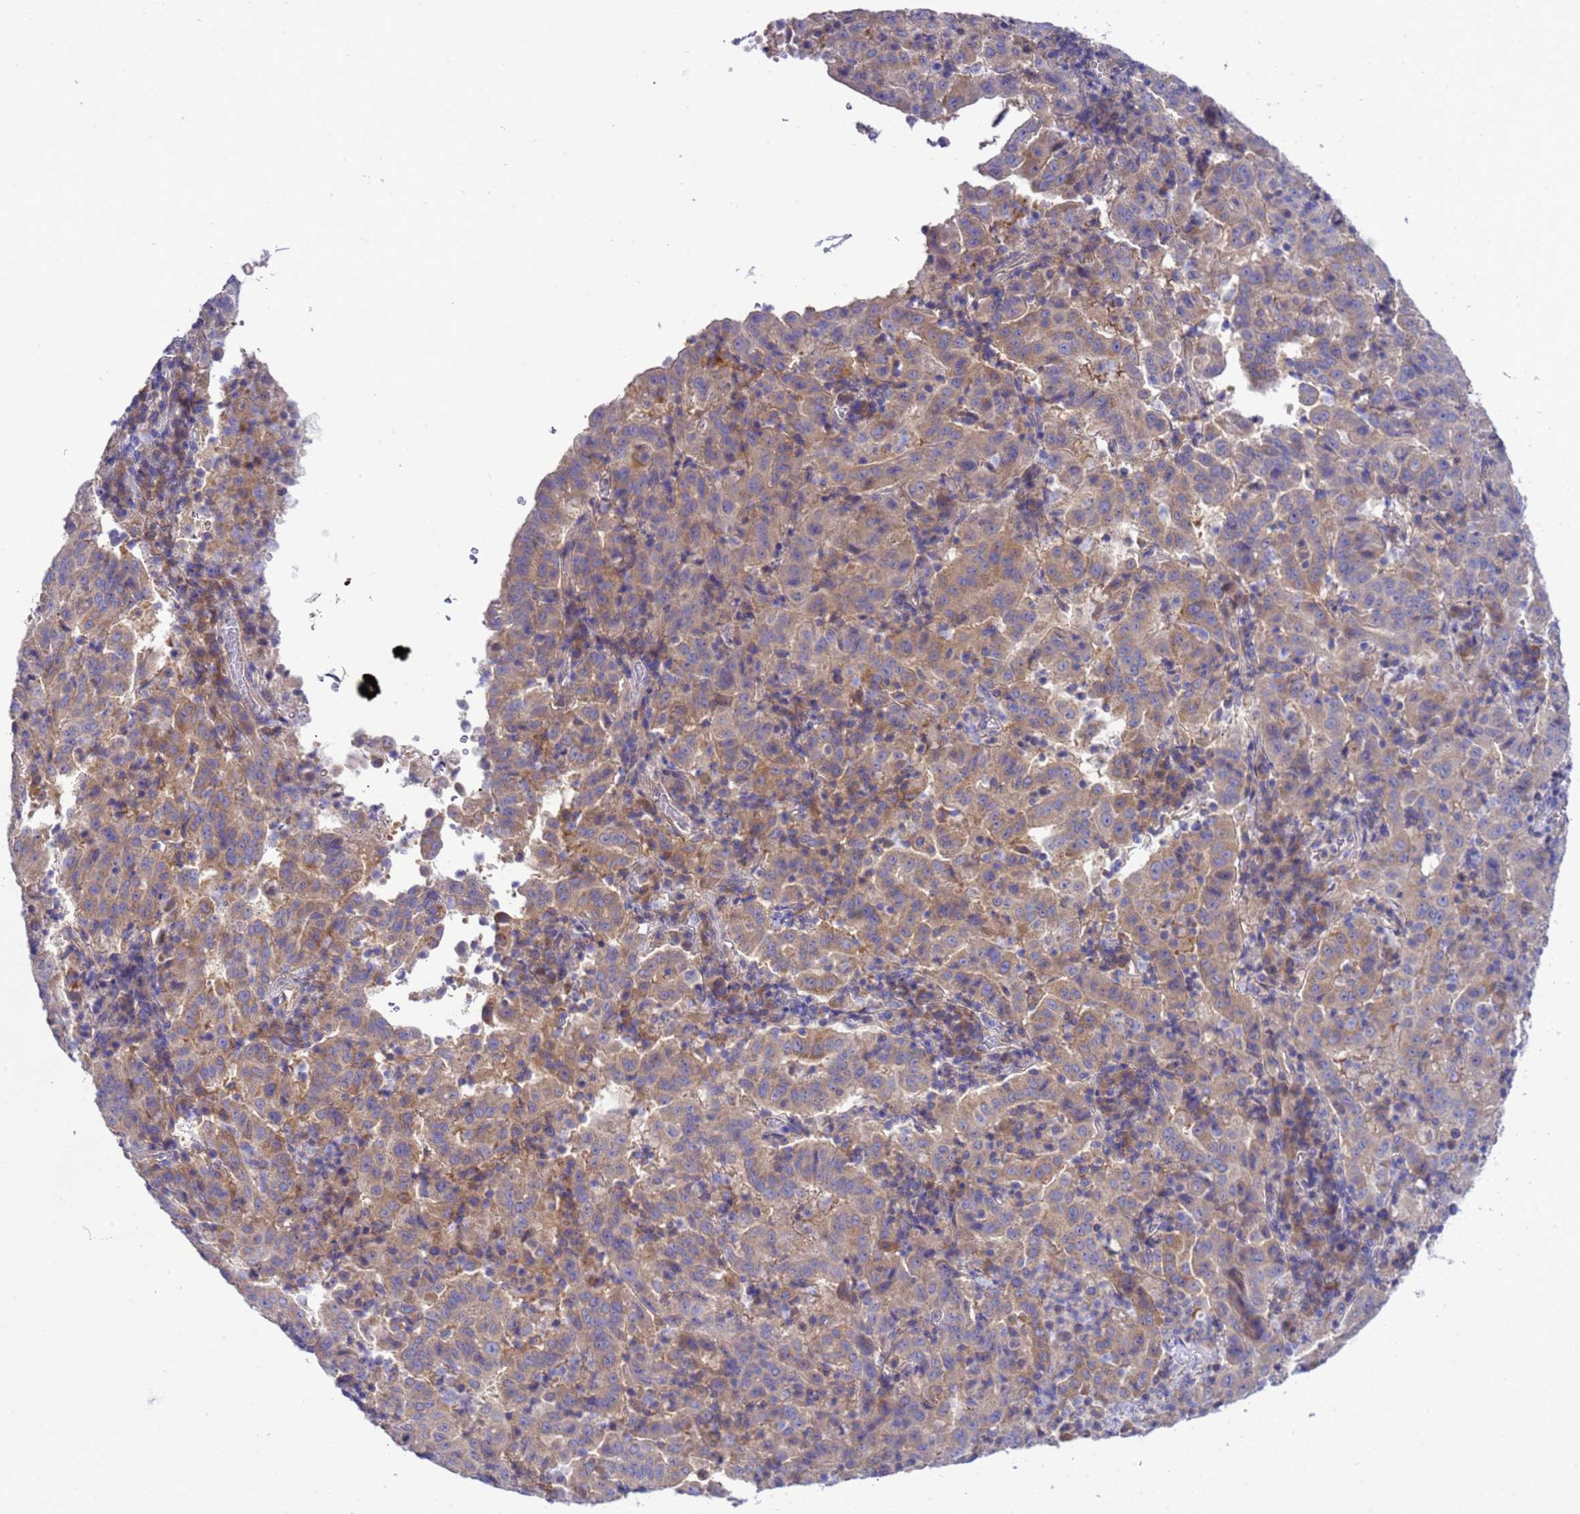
{"staining": {"intensity": "weak", "quantity": ">75%", "location": "cytoplasmic/membranous"}, "tissue": "pancreatic cancer", "cell_type": "Tumor cells", "image_type": "cancer", "snomed": [{"axis": "morphology", "description": "Adenocarcinoma, NOS"}, {"axis": "topography", "description": "Pancreas"}], "caption": "Pancreatic cancer tissue shows weak cytoplasmic/membranous staining in about >75% of tumor cells, visualized by immunohistochemistry.", "gene": "RC3H2", "patient": {"sex": "male", "age": 63}}